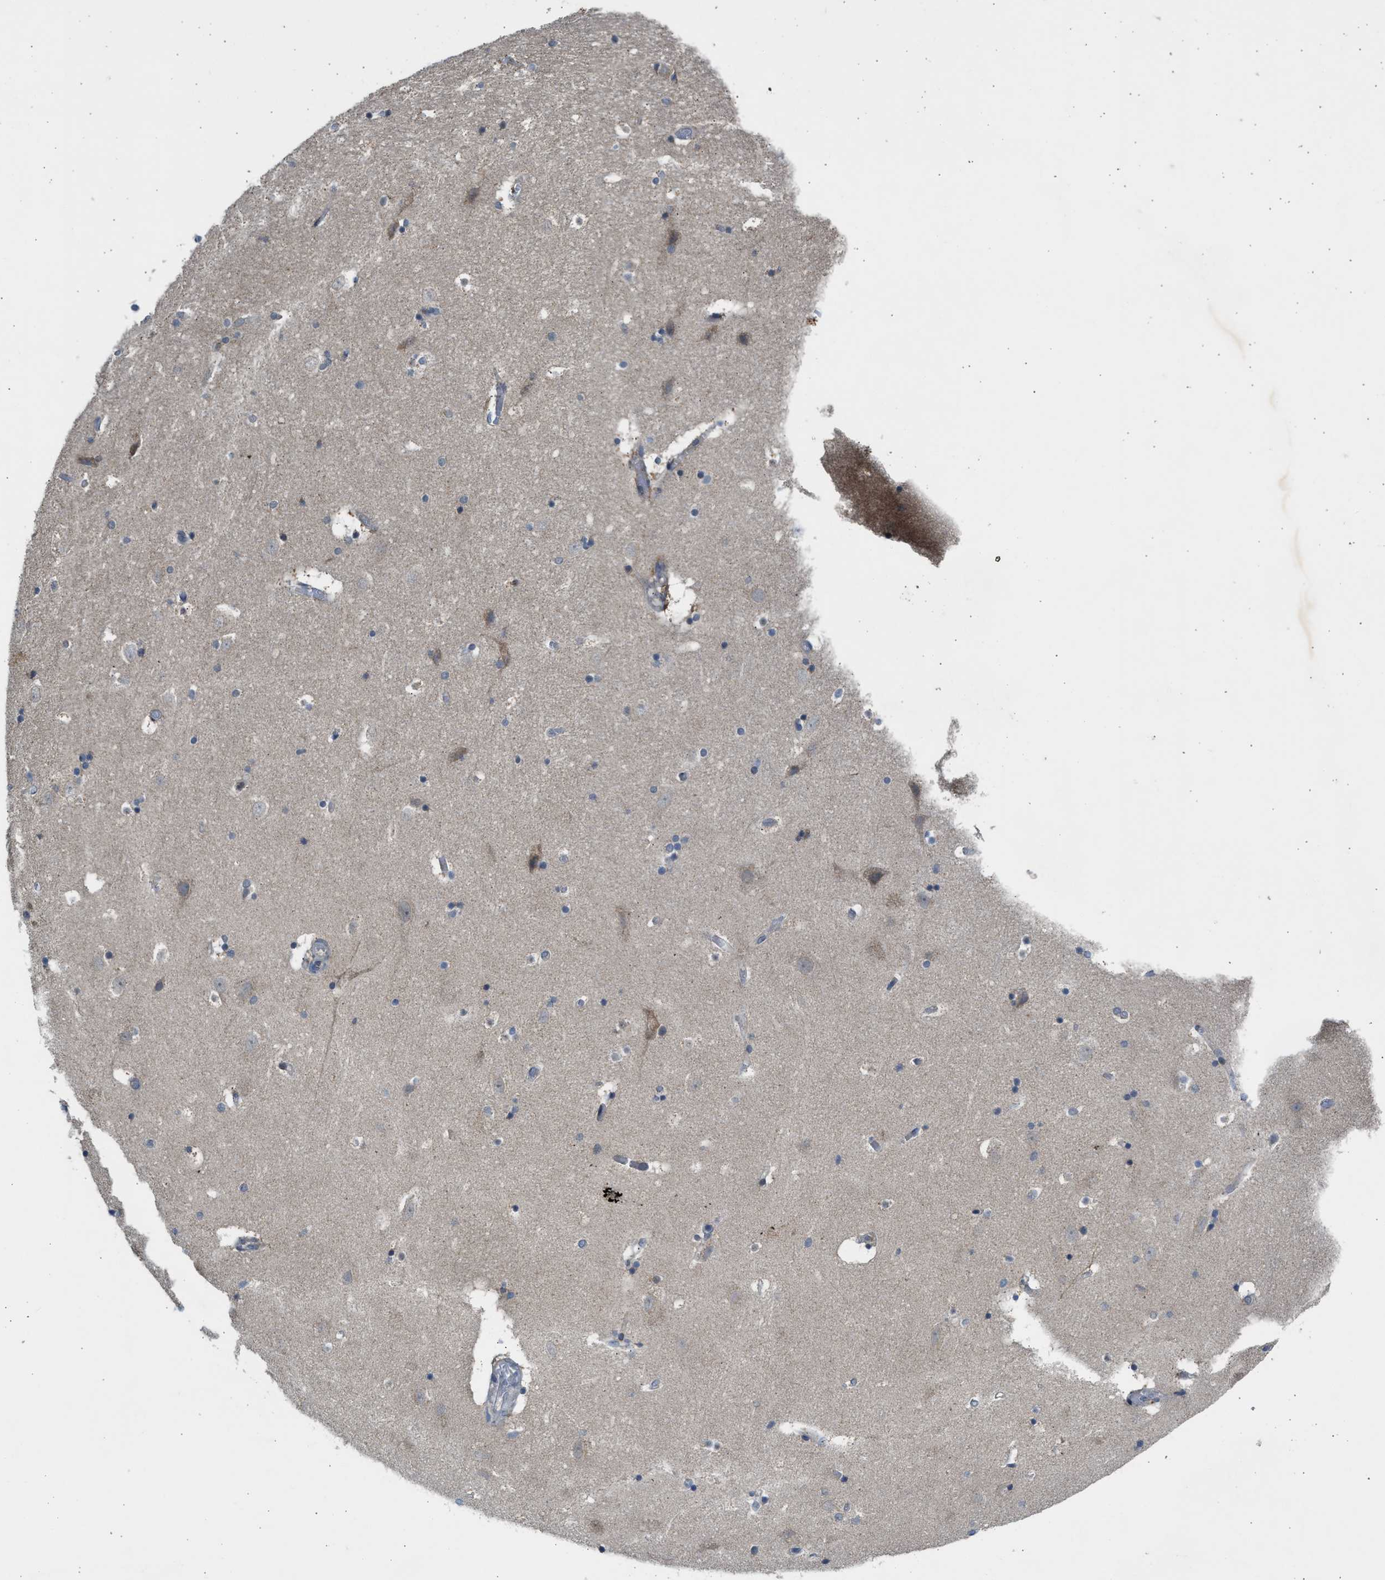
{"staining": {"intensity": "weak", "quantity": "25%-75%", "location": "cytoplasmic/membranous"}, "tissue": "hippocampus", "cell_type": "Glial cells", "image_type": "normal", "snomed": [{"axis": "morphology", "description": "Normal tissue, NOS"}, {"axis": "topography", "description": "Hippocampus"}], "caption": "This is an image of IHC staining of benign hippocampus, which shows weak staining in the cytoplasmic/membranous of glial cells.", "gene": "CYP1A1", "patient": {"sex": "male", "age": 45}}